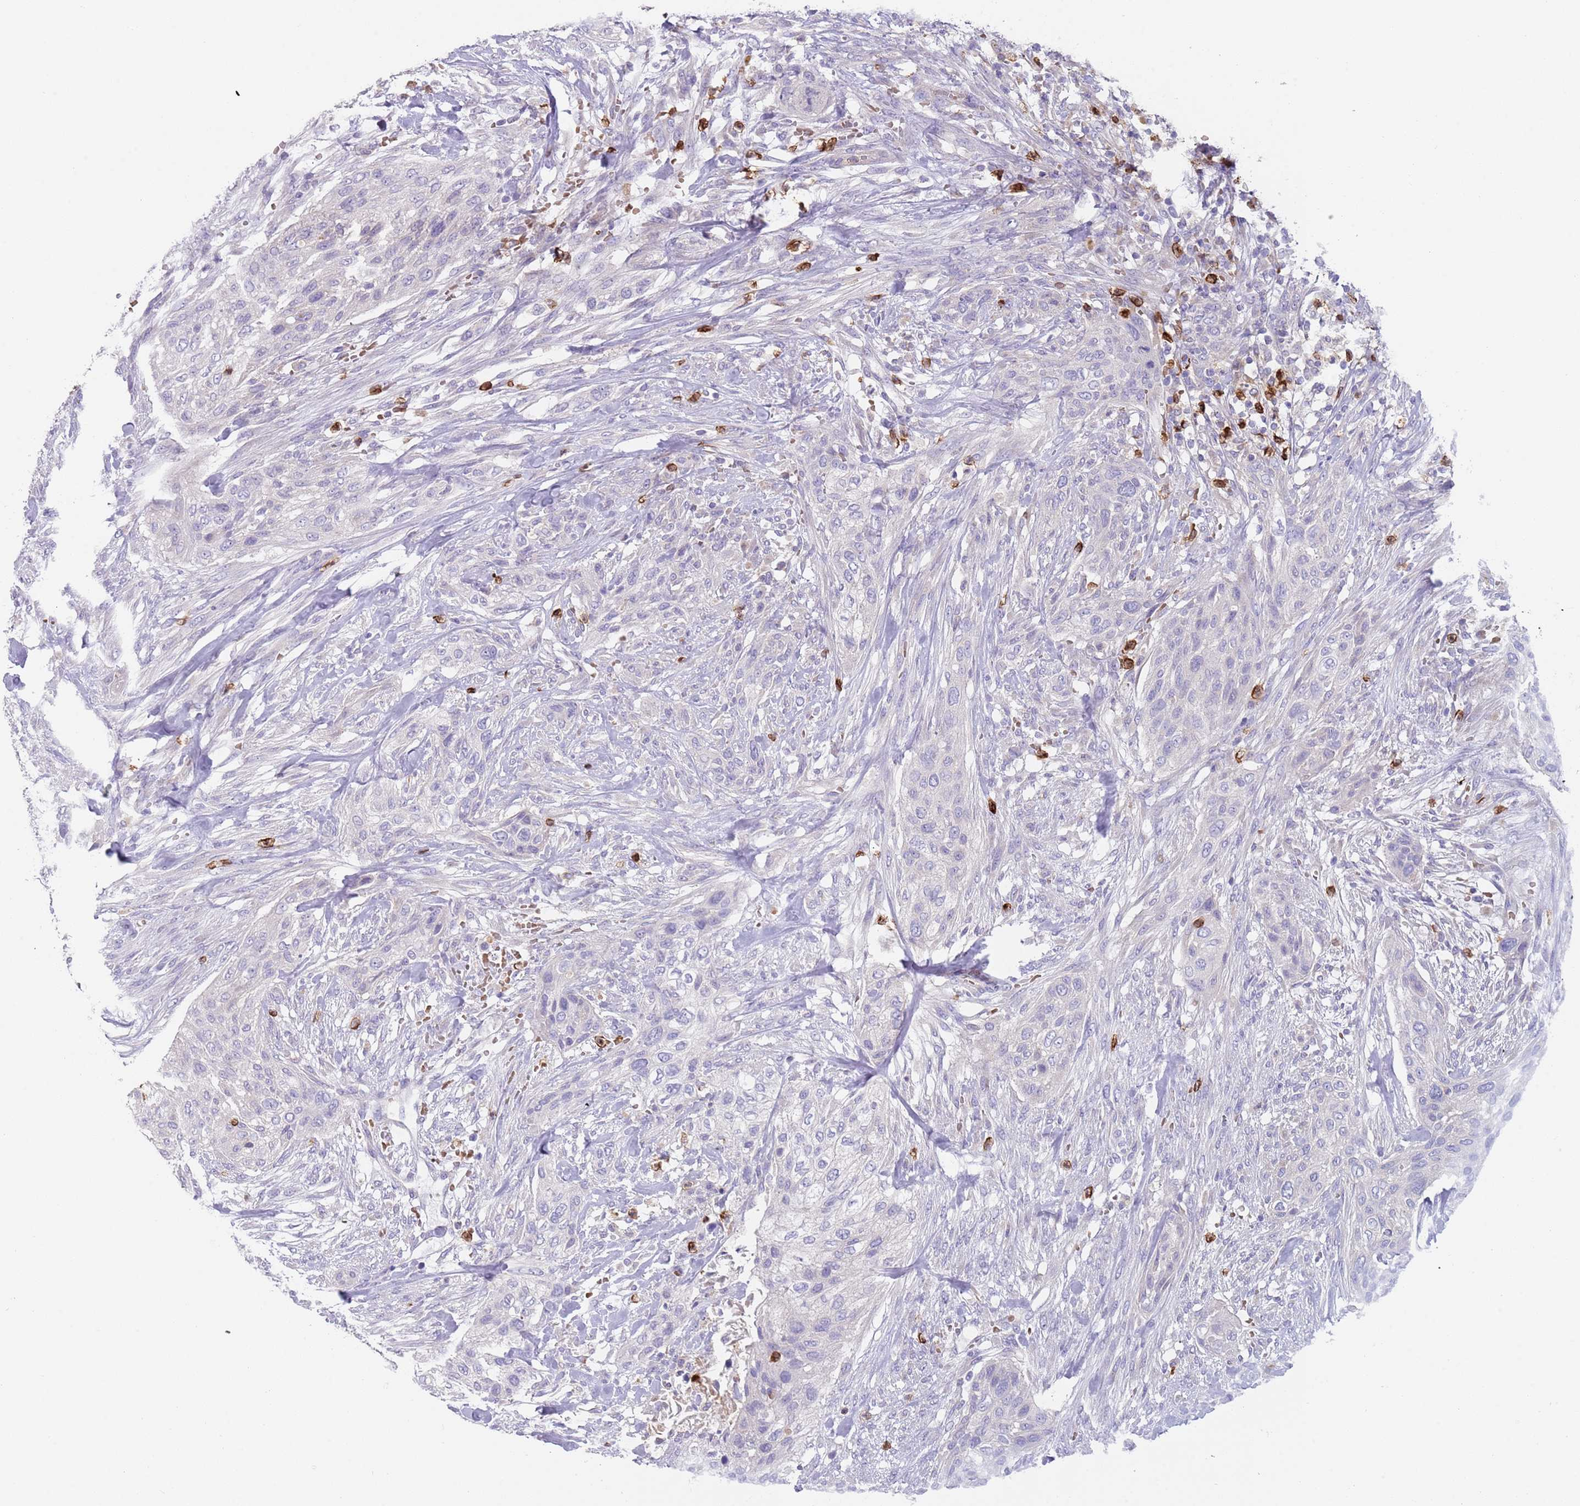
{"staining": {"intensity": "negative", "quantity": "none", "location": "none"}, "tissue": "urothelial cancer", "cell_type": "Tumor cells", "image_type": "cancer", "snomed": [{"axis": "morphology", "description": "Urothelial carcinoma, High grade"}, {"axis": "topography", "description": "Urinary bladder"}], "caption": "This is an immunohistochemistry (IHC) photomicrograph of human urothelial carcinoma (high-grade). There is no positivity in tumor cells.", "gene": "TMEM251", "patient": {"sex": "male", "age": 35}}